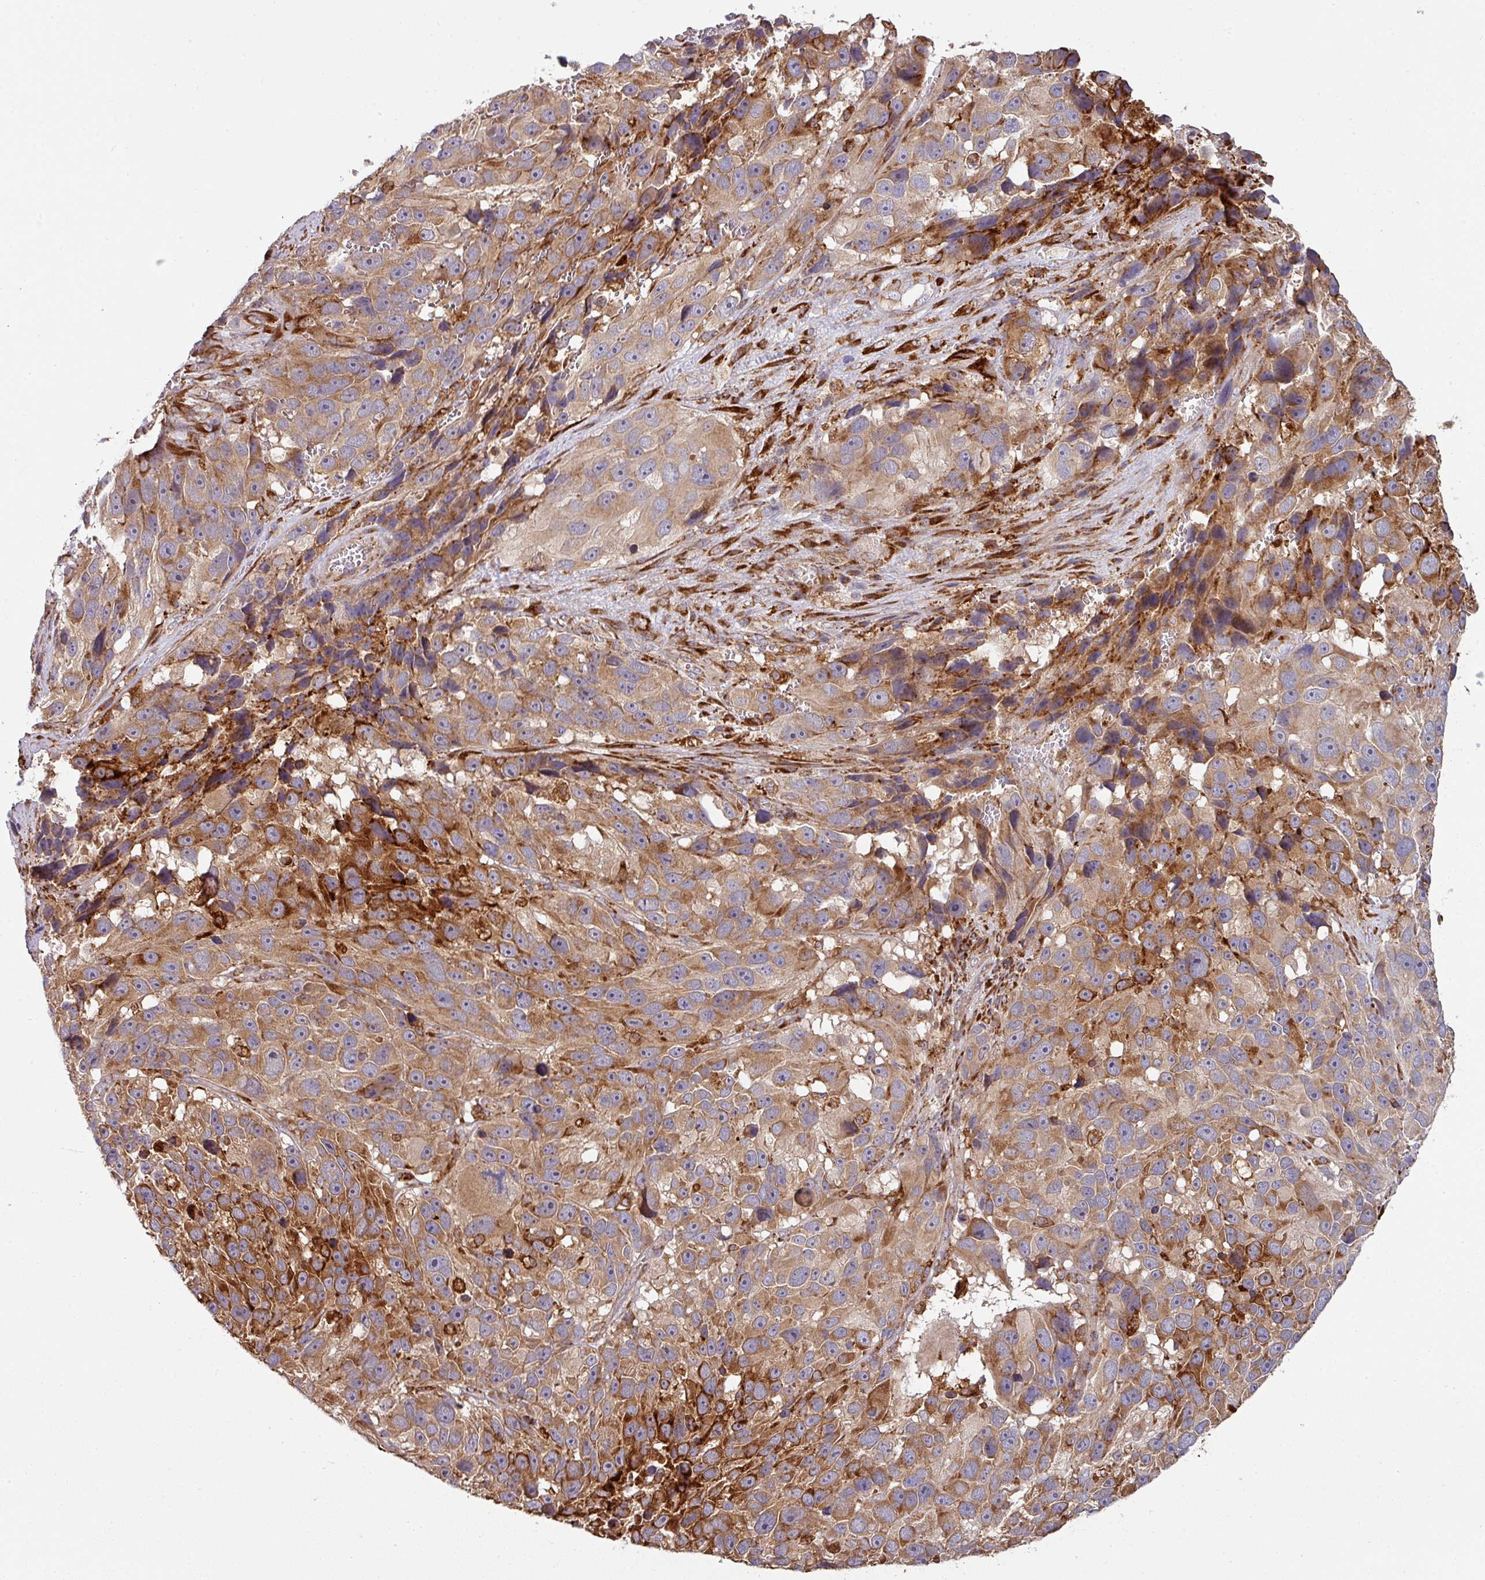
{"staining": {"intensity": "moderate", "quantity": ">75%", "location": "cytoplasmic/membranous"}, "tissue": "melanoma", "cell_type": "Tumor cells", "image_type": "cancer", "snomed": [{"axis": "morphology", "description": "Malignant melanoma, NOS"}, {"axis": "topography", "description": "Skin"}], "caption": "High-magnification brightfield microscopy of malignant melanoma stained with DAB (brown) and counterstained with hematoxylin (blue). tumor cells exhibit moderate cytoplasmic/membranous staining is present in about>75% of cells.", "gene": "ZNF268", "patient": {"sex": "male", "age": 84}}